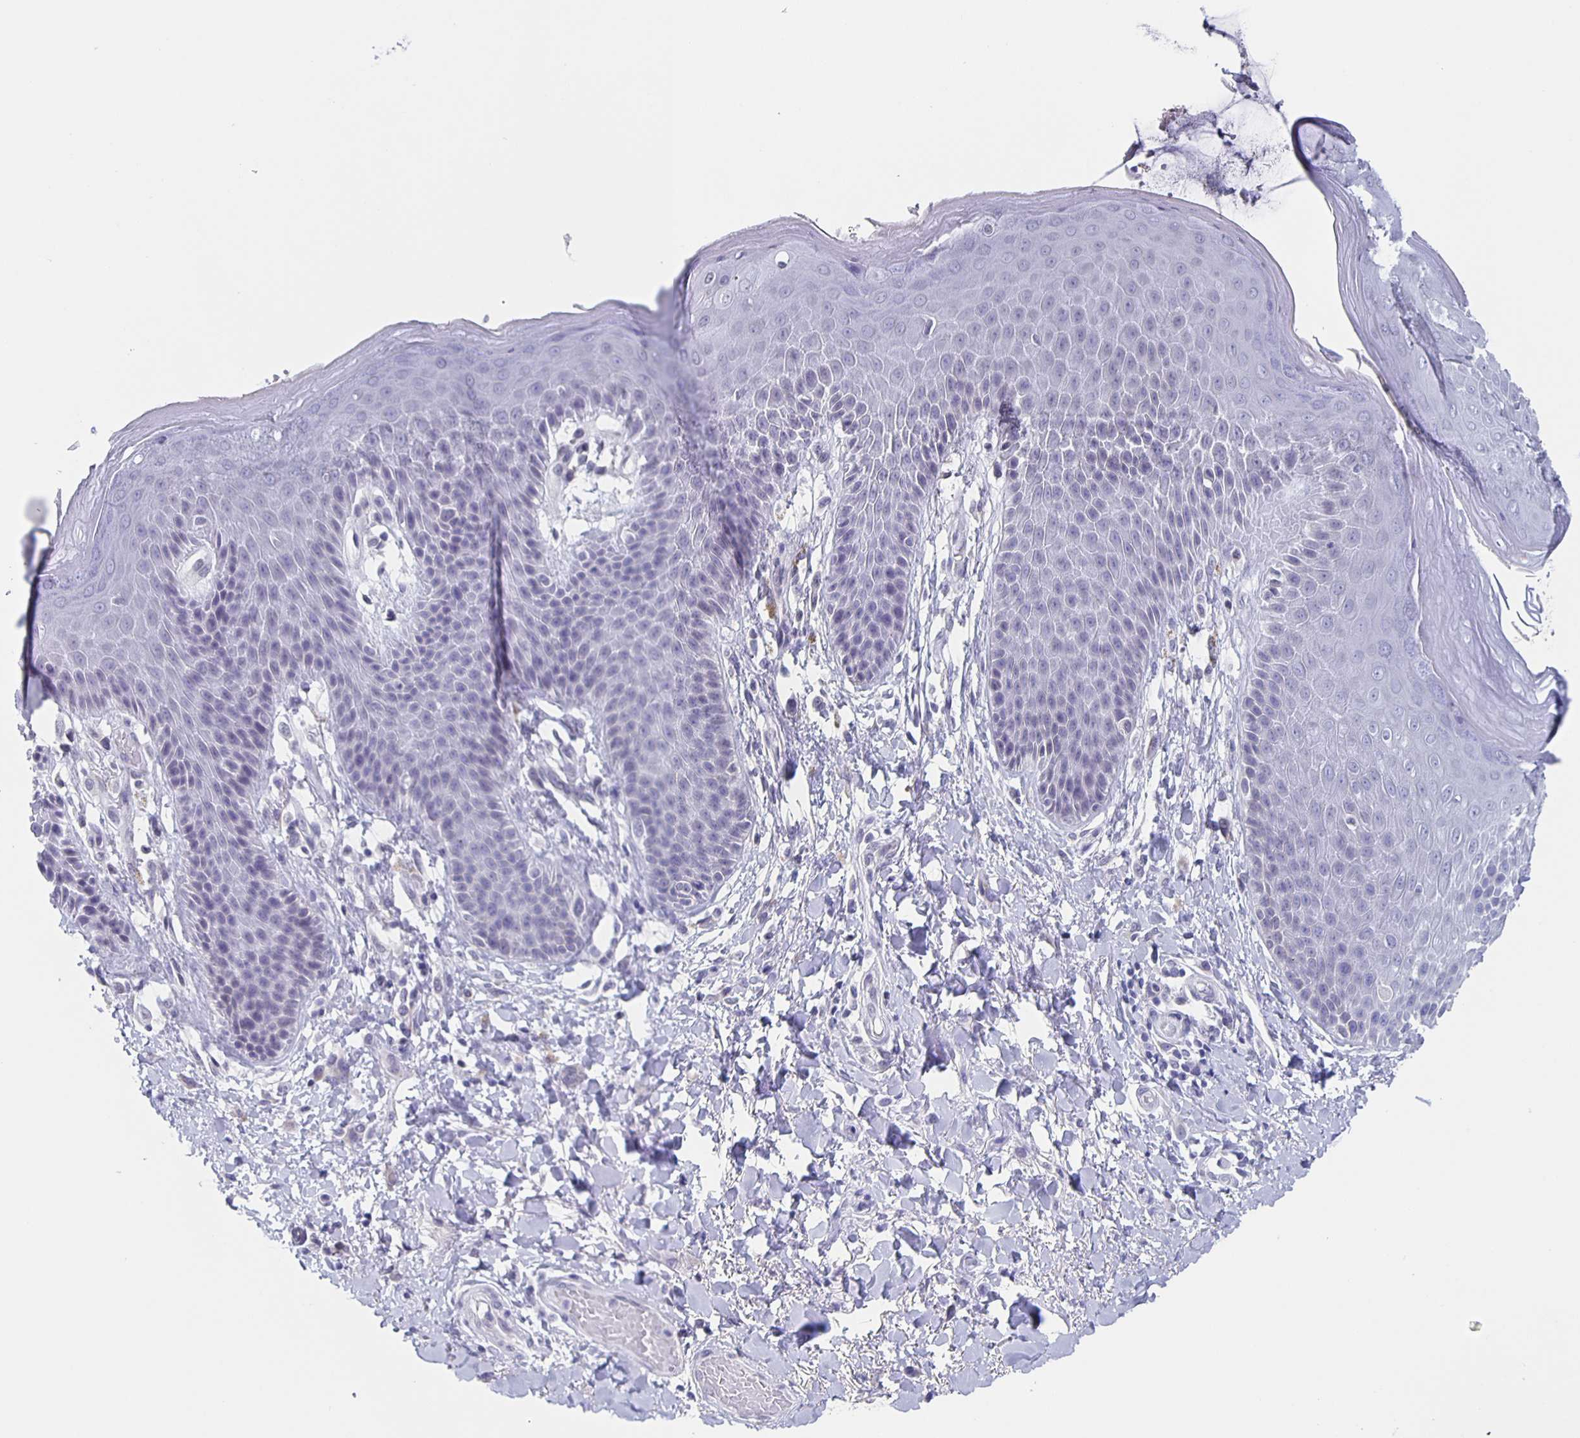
{"staining": {"intensity": "negative", "quantity": "none", "location": "none"}, "tissue": "skin", "cell_type": "Epidermal cells", "image_type": "normal", "snomed": [{"axis": "morphology", "description": "Normal tissue, NOS"}, {"axis": "topography", "description": "Anal"}, {"axis": "topography", "description": "Peripheral nerve tissue"}], "caption": "Immunohistochemistry (IHC) image of benign skin: skin stained with DAB reveals no significant protein positivity in epidermal cells. The staining was performed using DAB (3,3'-diaminobenzidine) to visualize the protein expression in brown, while the nuclei were stained in blue with hematoxylin (Magnification: 20x).", "gene": "CCDC17", "patient": {"sex": "male", "age": 51}}